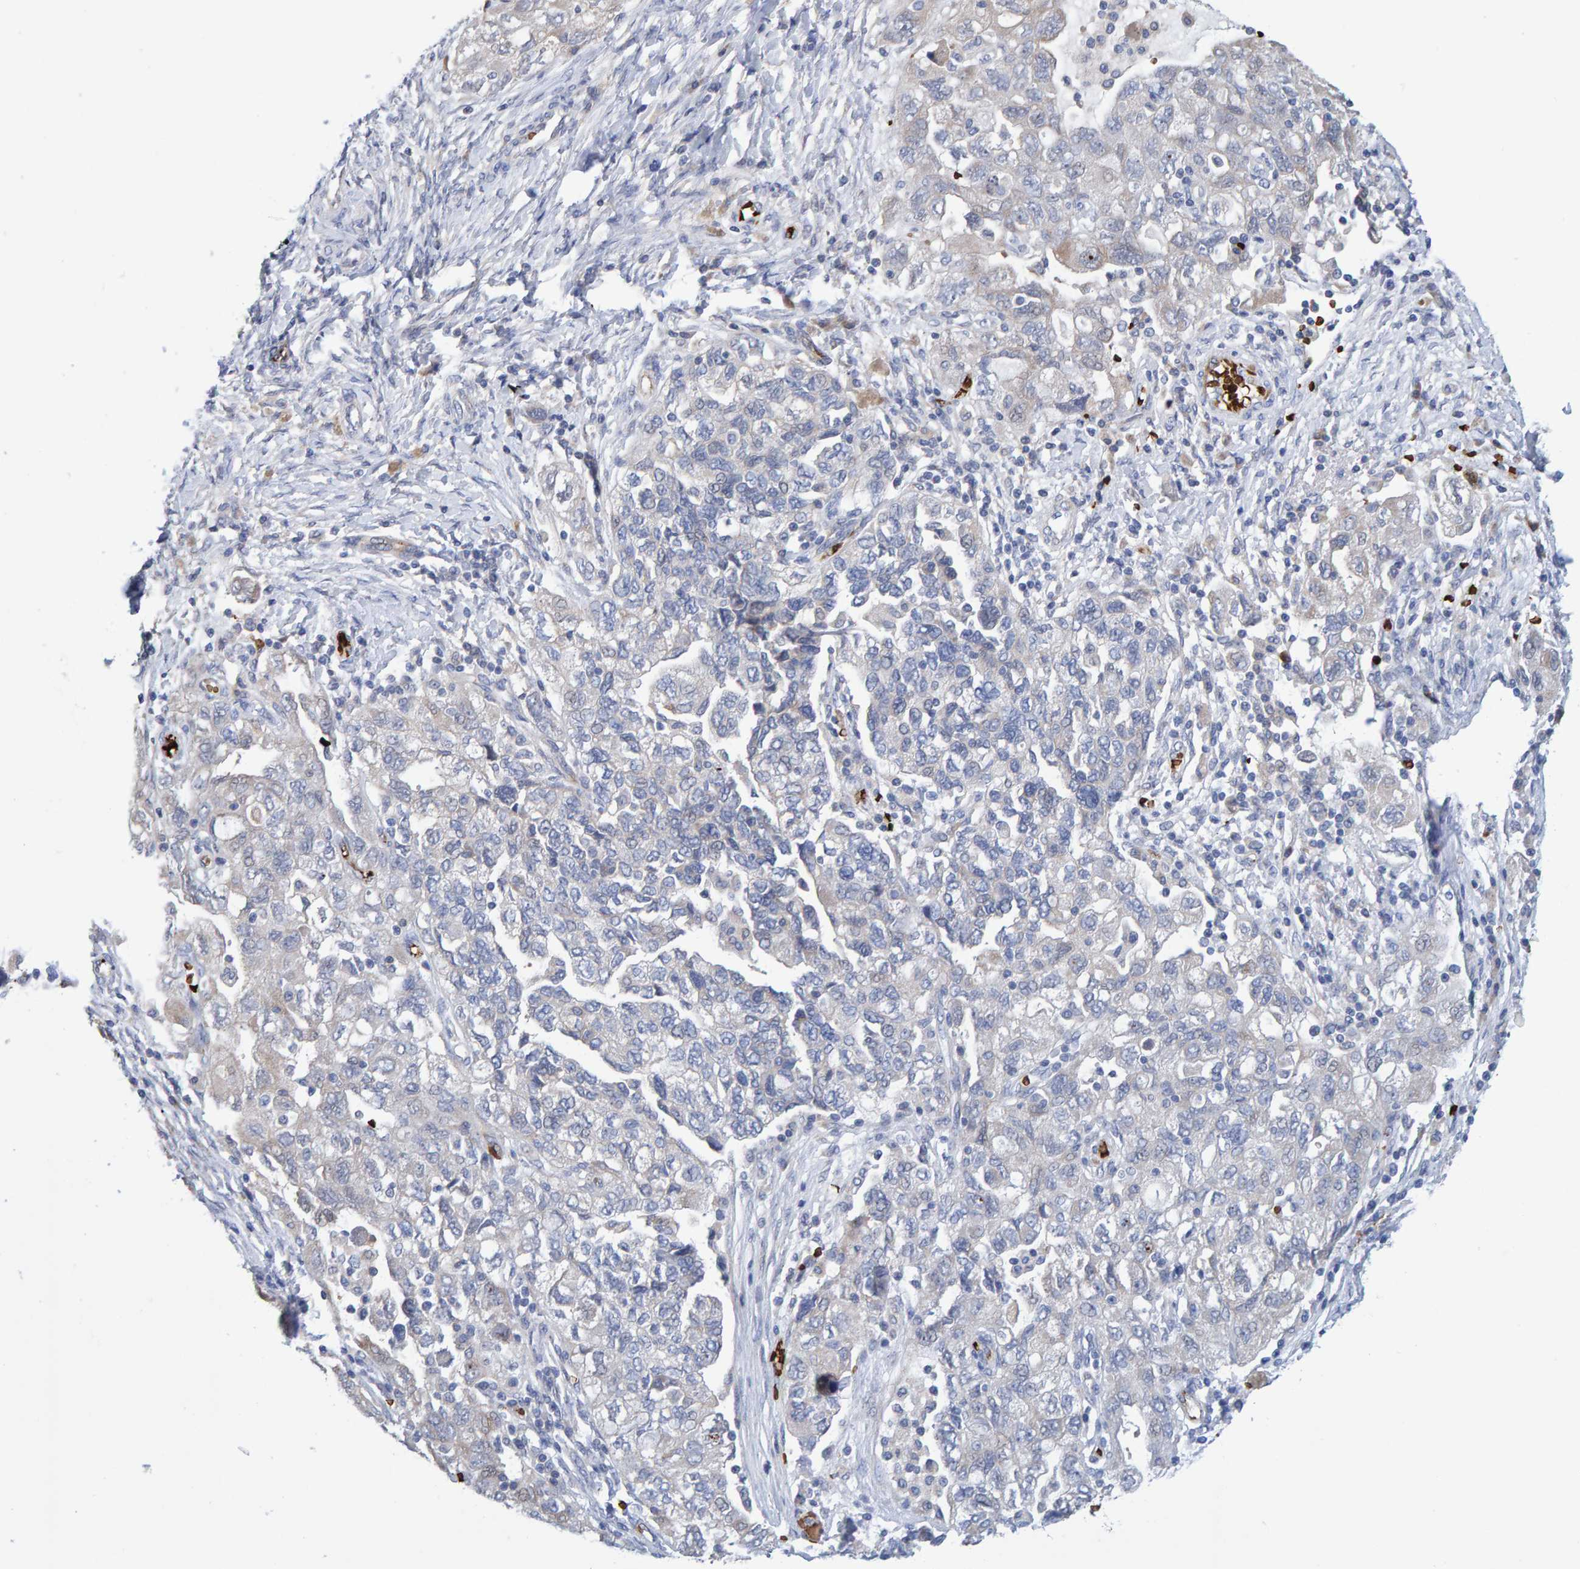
{"staining": {"intensity": "weak", "quantity": ">75%", "location": "cytoplasmic/membranous"}, "tissue": "ovarian cancer", "cell_type": "Tumor cells", "image_type": "cancer", "snomed": [{"axis": "morphology", "description": "Carcinoma, NOS"}, {"axis": "morphology", "description": "Cystadenocarcinoma, serous, NOS"}, {"axis": "topography", "description": "Ovary"}], "caption": "Weak cytoplasmic/membranous positivity is identified in approximately >75% of tumor cells in ovarian cancer.", "gene": "VPS9D1", "patient": {"sex": "female", "age": 69}}